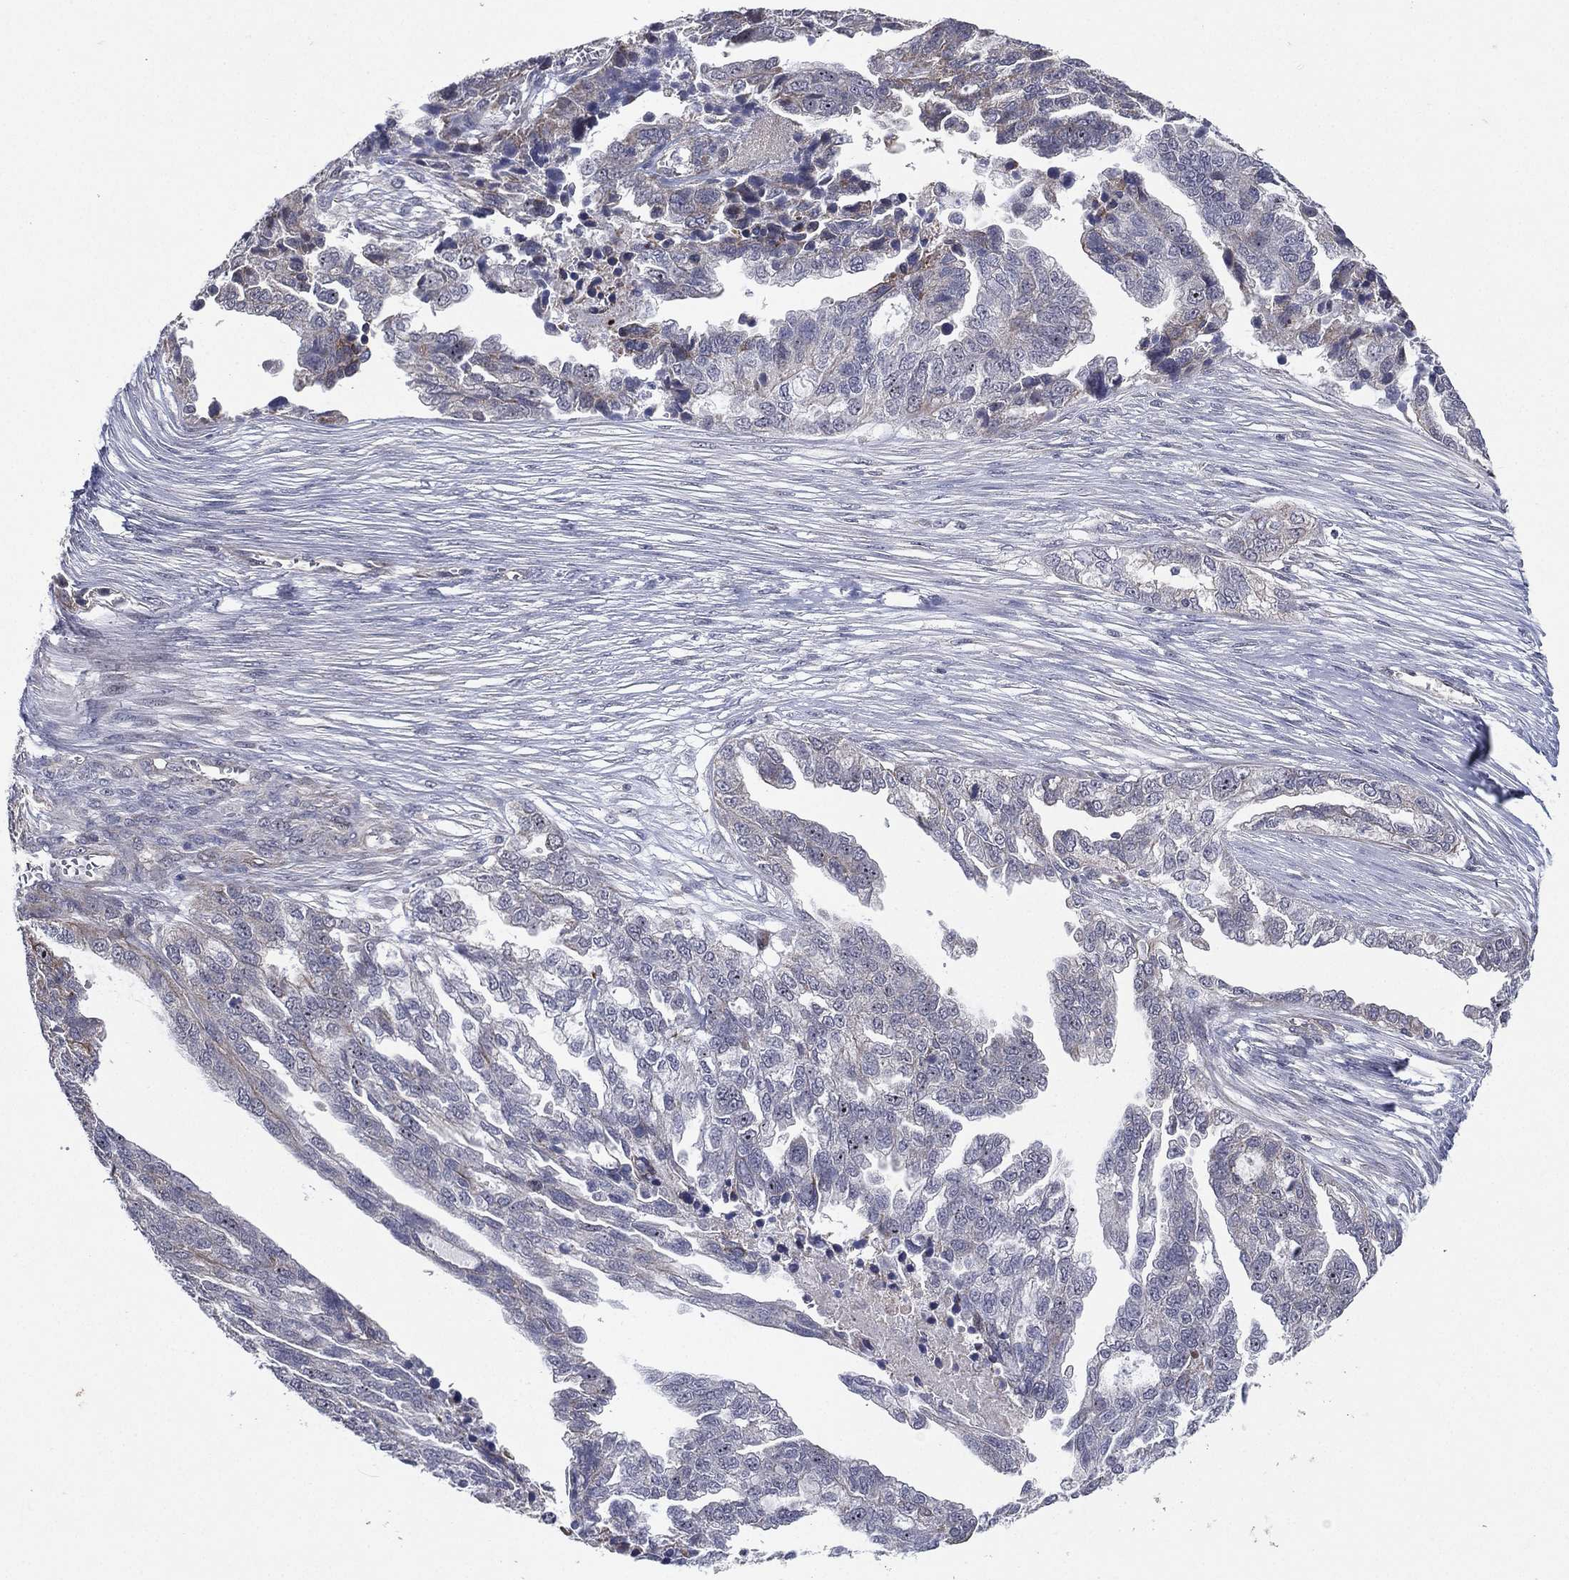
{"staining": {"intensity": "negative", "quantity": "none", "location": "none"}, "tissue": "ovarian cancer", "cell_type": "Tumor cells", "image_type": "cancer", "snomed": [{"axis": "morphology", "description": "Cystadenocarcinoma, serous, NOS"}, {"axis": "topography", "description": "Ovary"}], "caption": "Micrograph shows no protein expression in tumor cells of serous cystadenocarcinoma (ovarian) tissue.", "gene": "KAT14", "patient": {"sex": "female", "age": 51}}